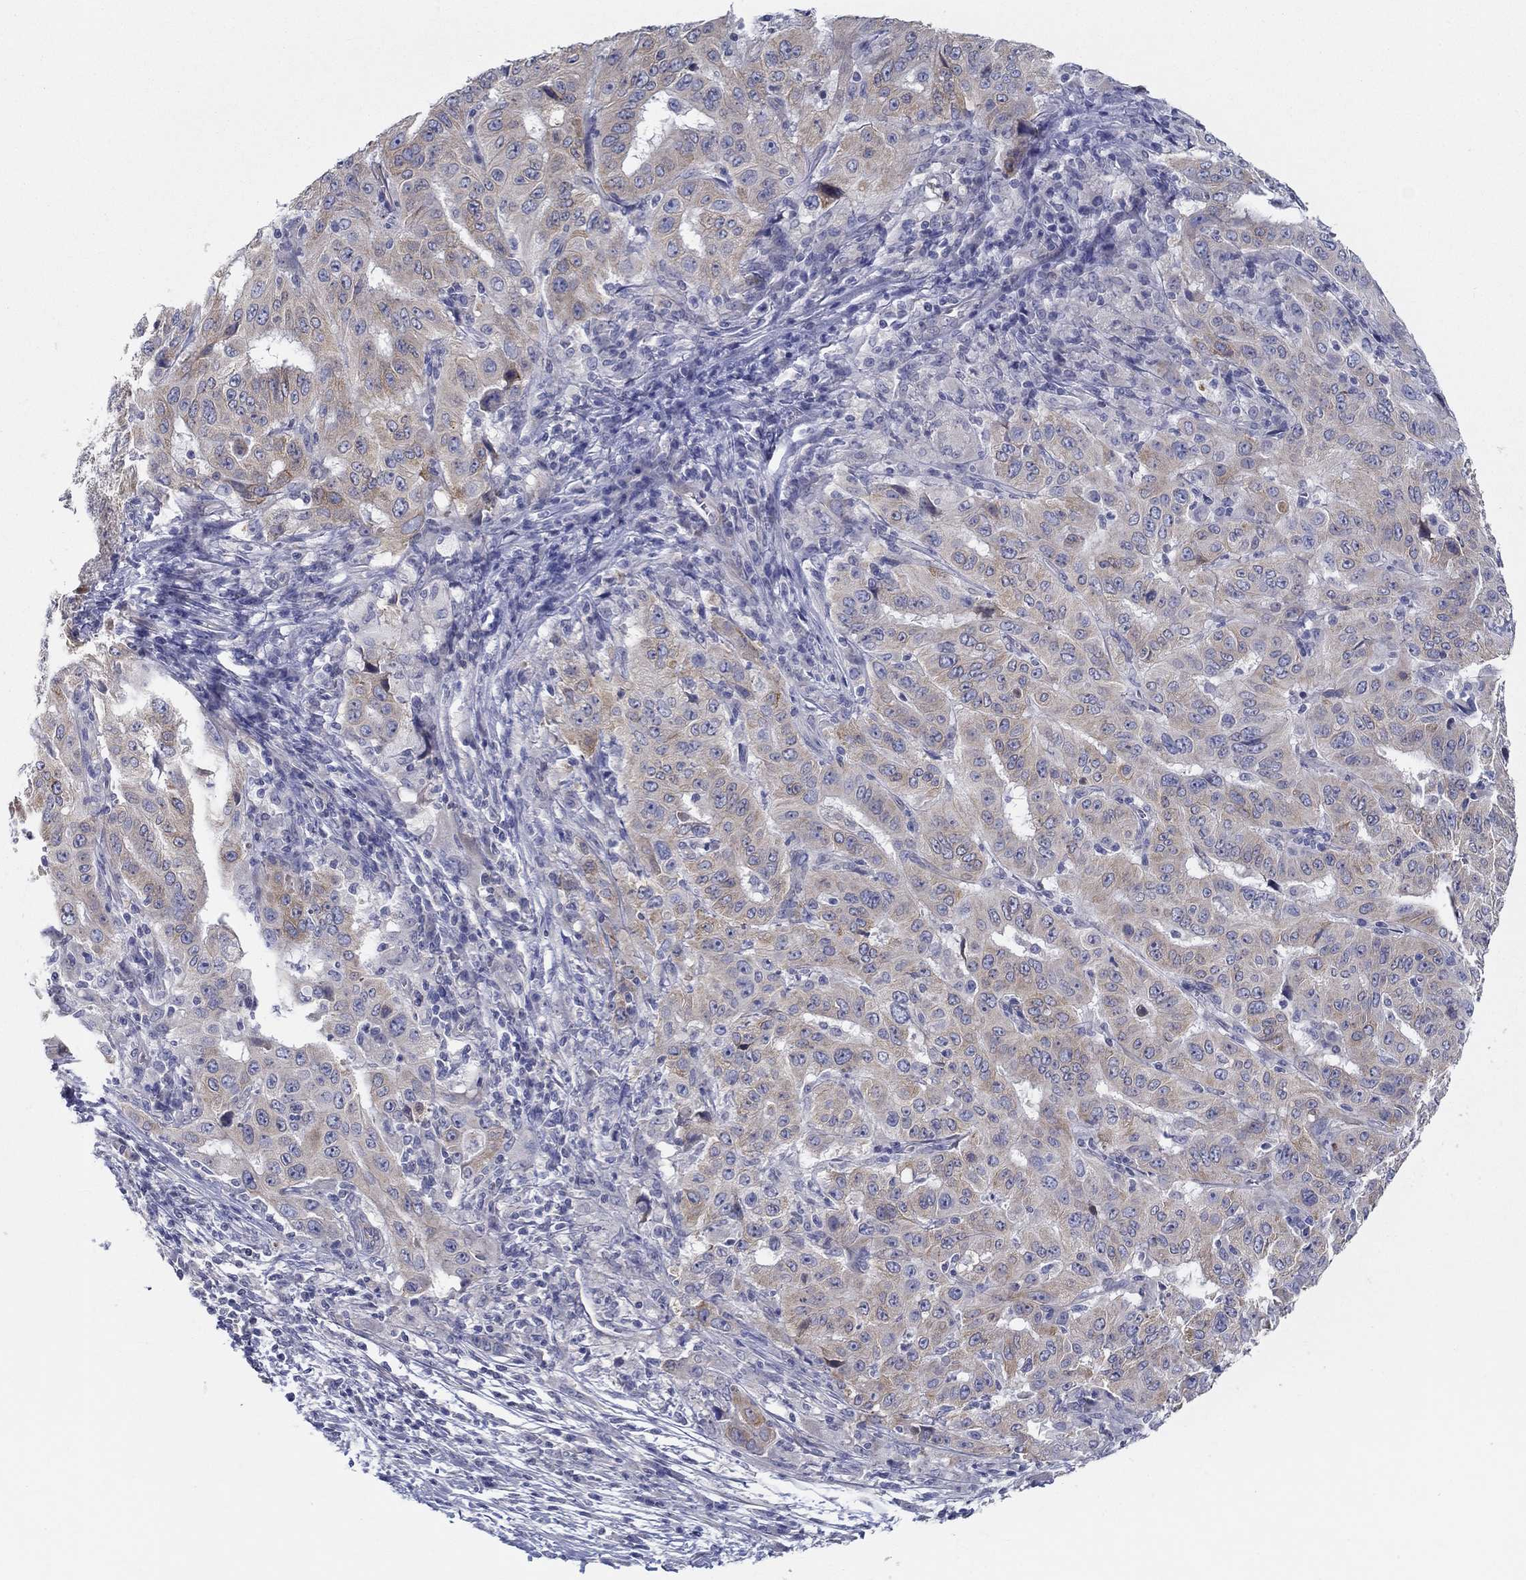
{"staining": {"intensity": "moderate", "quantity": "25%-75%", "location": "cytoplasmic/membranous"}, "tissue": "pancreatic cancer", "cell_type": "Tumor cells", "image_type": "cancer", "snomed": [{"axis": "morphology", "description": "Adenocarcinoma, NOS"}, {"axis": "topography", "description": "Pancreas"}], "caption": "Protein positivity by immunohistochemistry (IHC) shows moderate cytoplasmic/membranous expression in about 25%-75% of tumor cells in pancreatic cancer.", "gene": "ERMP1", "patient": {"sex": "male", "age": 63}}